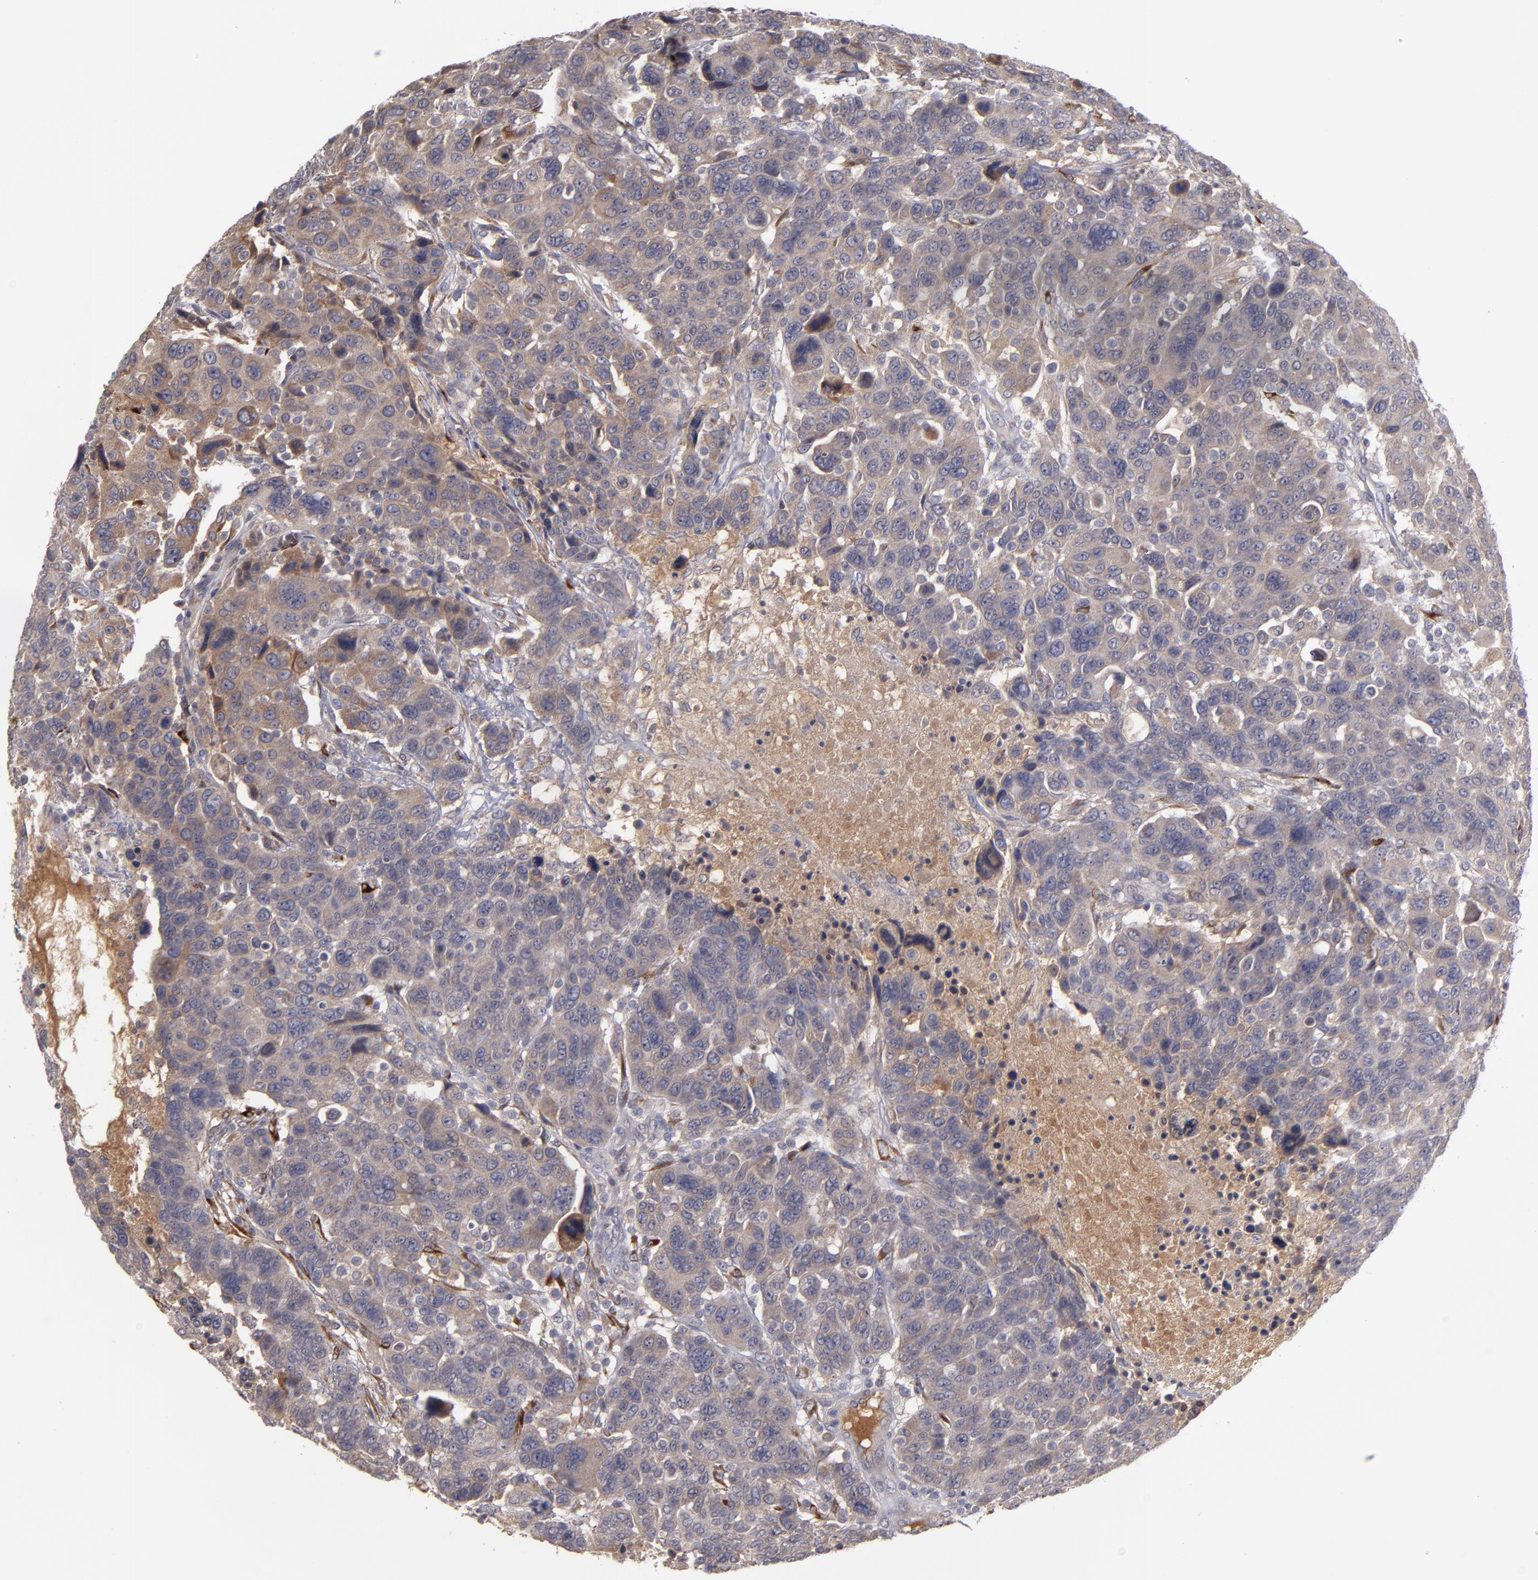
{"staining": {"intensity": "weak", "quantity": ">75%", "location": "cytoplasmic/membranous"}, "tissue": "breast cancer", "cell_type": "Tumor cells", "image_type": "cancer", "snomed": [{"axis": "morphology", "description": "Duct carcinoma"}, {"axis": "topography", "description": "Breast"}], "caption": "A low amount of weak cytoplasmic/membranous staining is seen in about >75% of tumor cells in infiltrating ductal carcinoma (breast) tissue. (DAB (3,3'-diaminobenzidine) IHC, brown staining for protein, blue staining for nuclei).", "gene": "MMP11", "patient": {"sex": "female", "age": 37}}